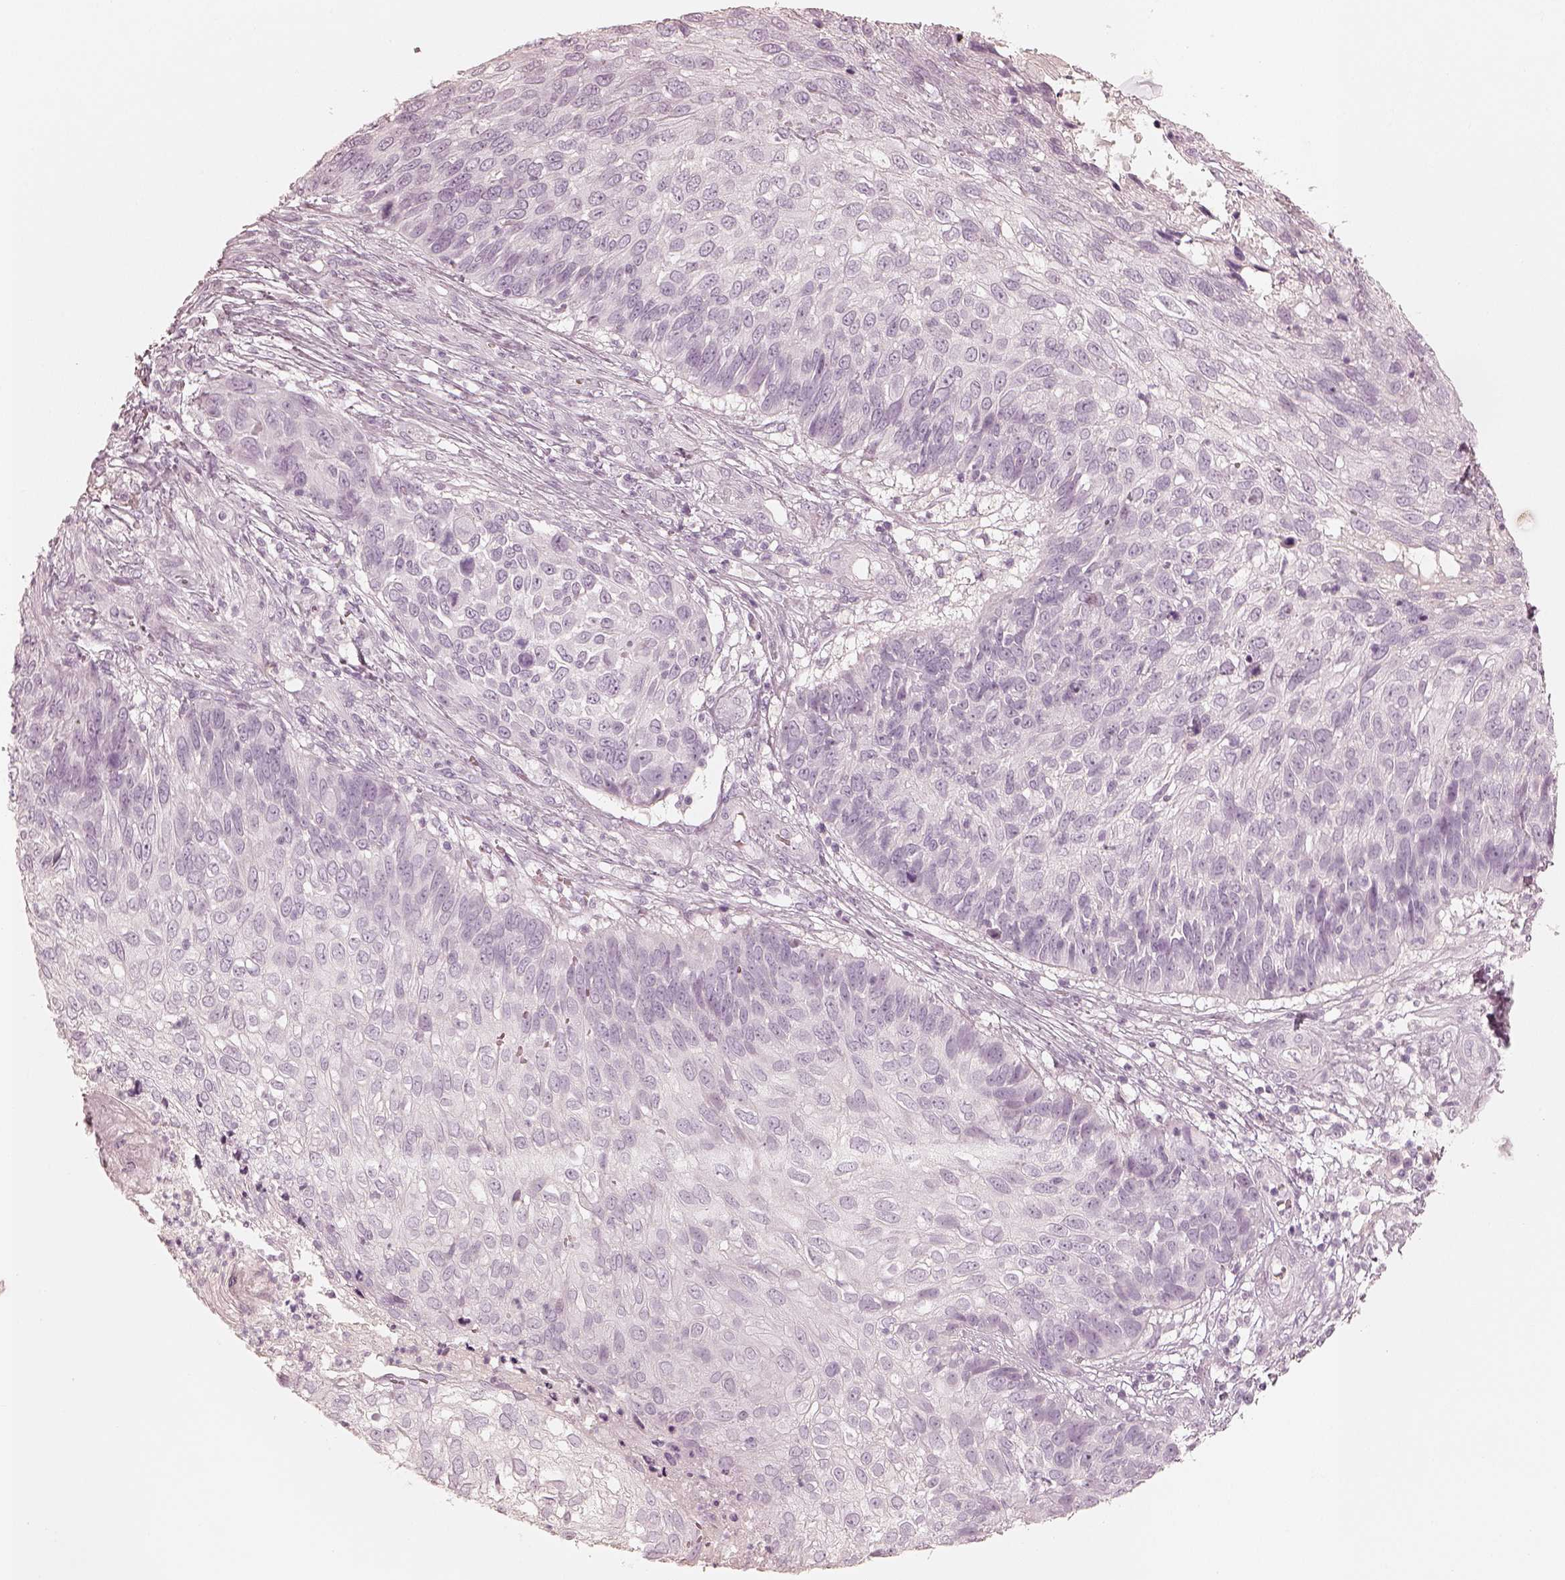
{"staining": {"intensity": "negative", "quantity": "none", "location": "none"}, "tissue": "skin cancer", "cell_type": "Tumor cells", "image_type": "cancer", "snomed": [{"axis": "morphology", "description": "Squamous cell carcinoma, NOS"}, {"axis": "topography", "description": "Skin"}], "caption": "Human squamous cell carcinoma (skin) stained for a protein using IHC reveals no positivity in tumor cells.", "gene": "KRT82", "patient": {"sex": "male", "age": 92}}